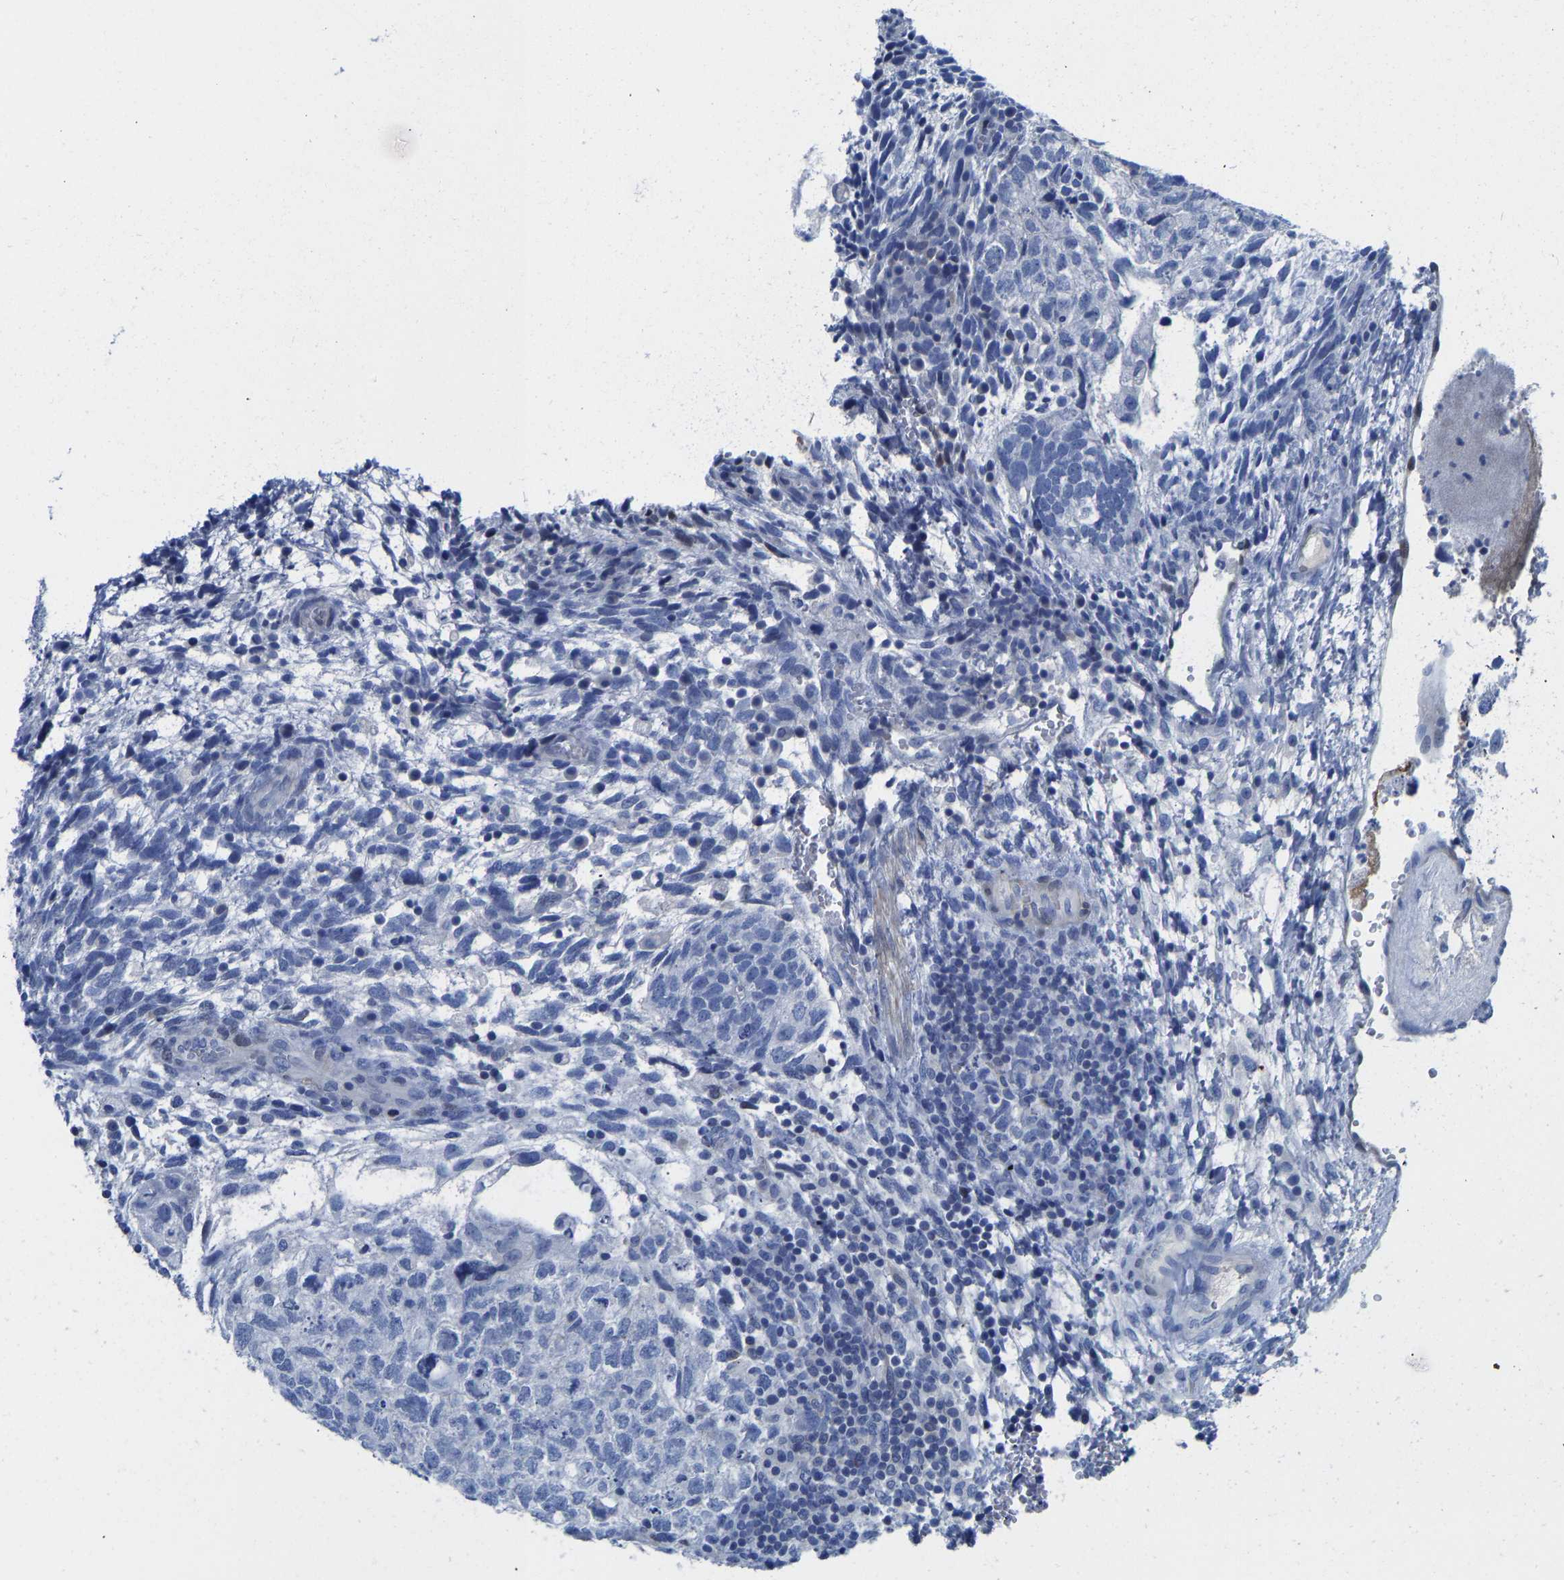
{"staining": {"intensity": "negative", "quantity": "none", "location": "none"}, "tissue": "testis cancer", "cell_type": "Tumor cells", "image_type": "cancer", "snomed": [{"axis": "morphology", "description": "Carcinoma, Embryonal, NOS"}, {"axis": "topography", "description": "Testis"}], "caption": "An immunohistochemistry (IHC) histopathology image of testis cancer (embryonal carcinoma) is shown. There is no staining in tumor cells of testis cancer (embryonal carcinoma).", "gene": "NKAIN3", "patient": {"sex": "male", "age": 36}}